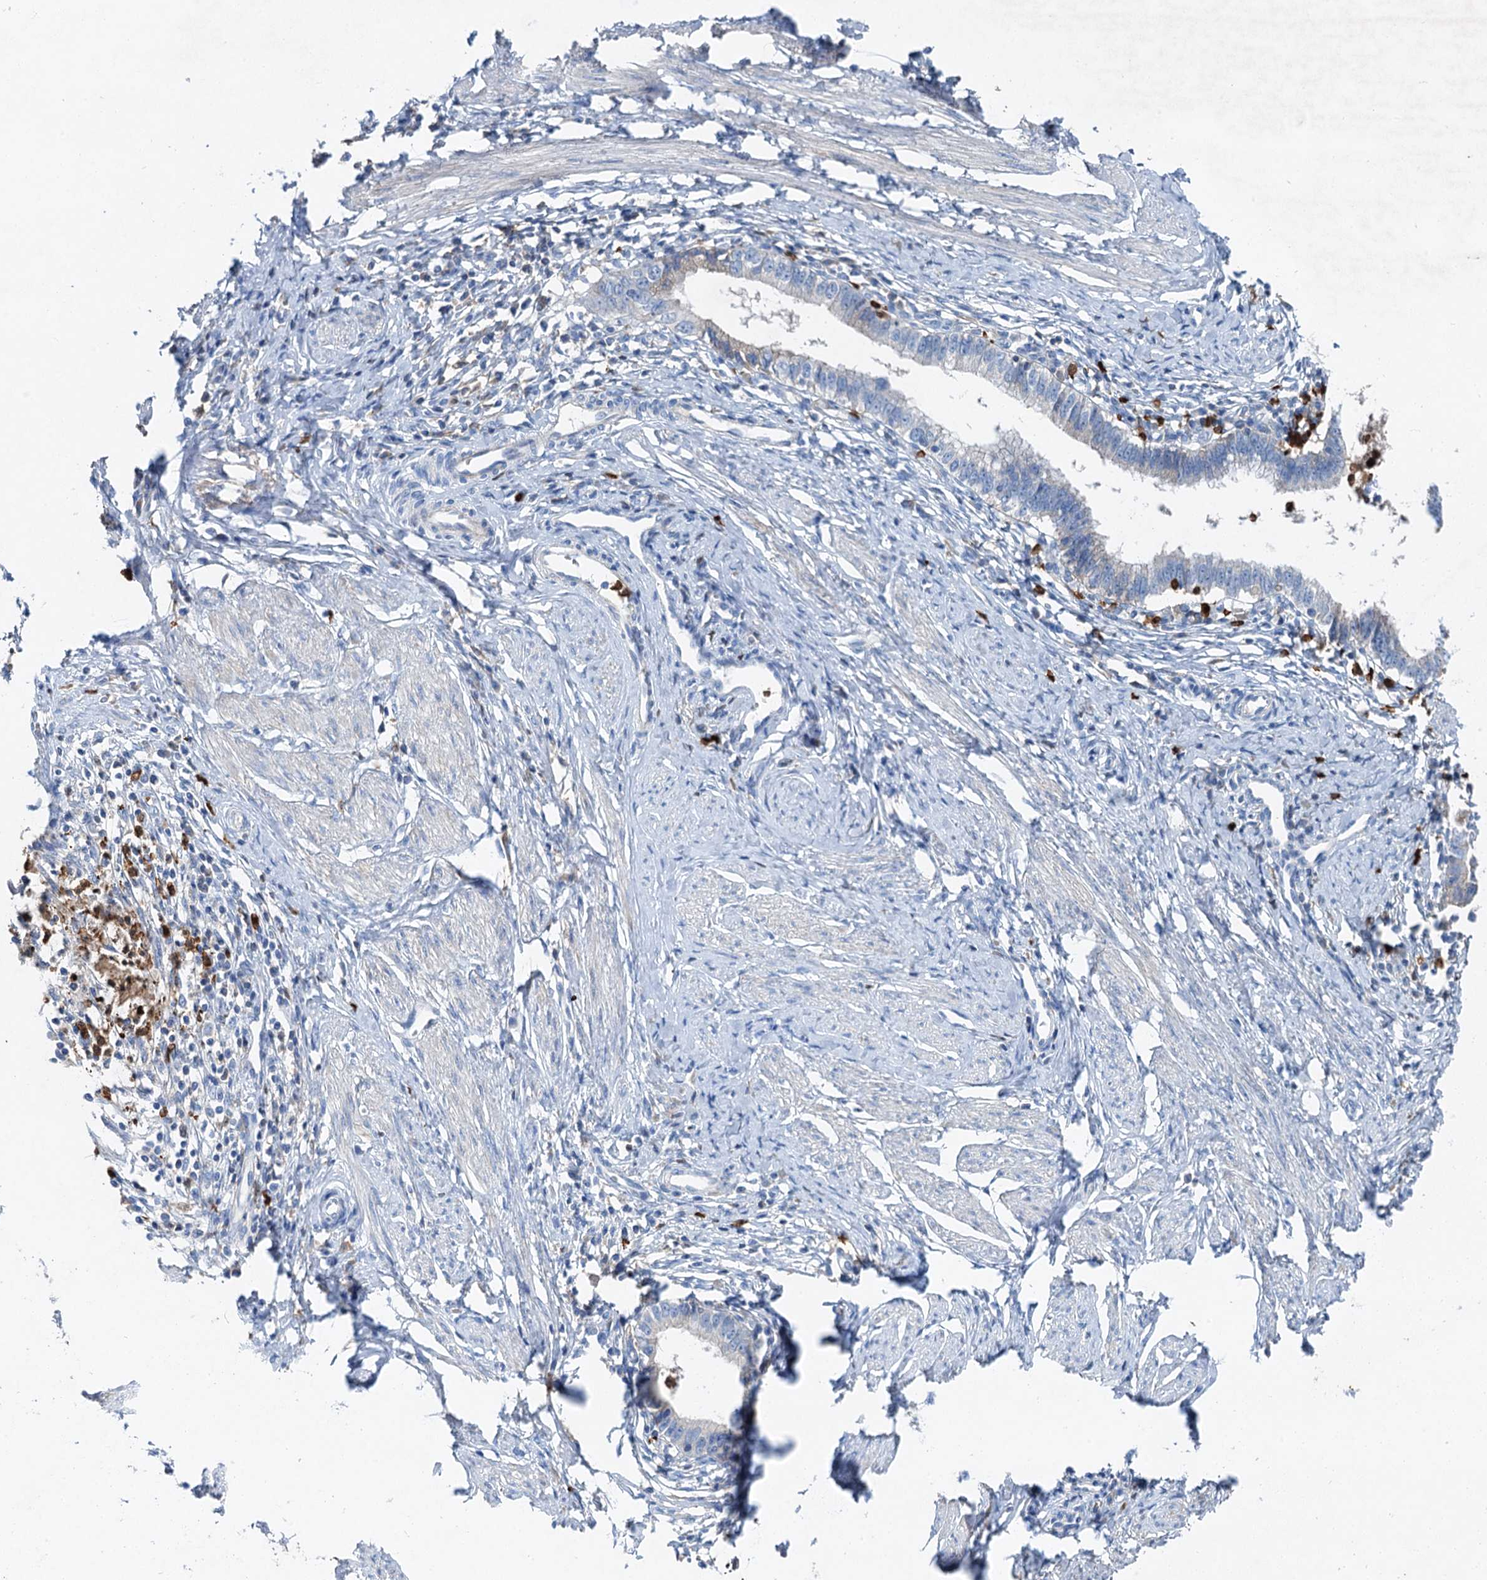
{"staining": {"intensity": "negative", "quantity": "none", "location": "none"}, "tissue": "cervical cancer", "cell_type": "Tumor cells", "image_type": "cancer", "snomed": [{"axis": "morphology", "description": "Adenocarcinoma, NOS"}, {"axis": "topography", "description": "Cervix"}], "caption": "A high-resolution photomicrograph shows immunohistochemistry (IHC) staining of adenocarcinoma (cervical), which exhibits no significant expression in tumor cells. (DAB immunohistochemistry (IHC) with hematoxylin counter stain).", "gene": "OTOA", "patient": {"sex": "female", "age": 36}}